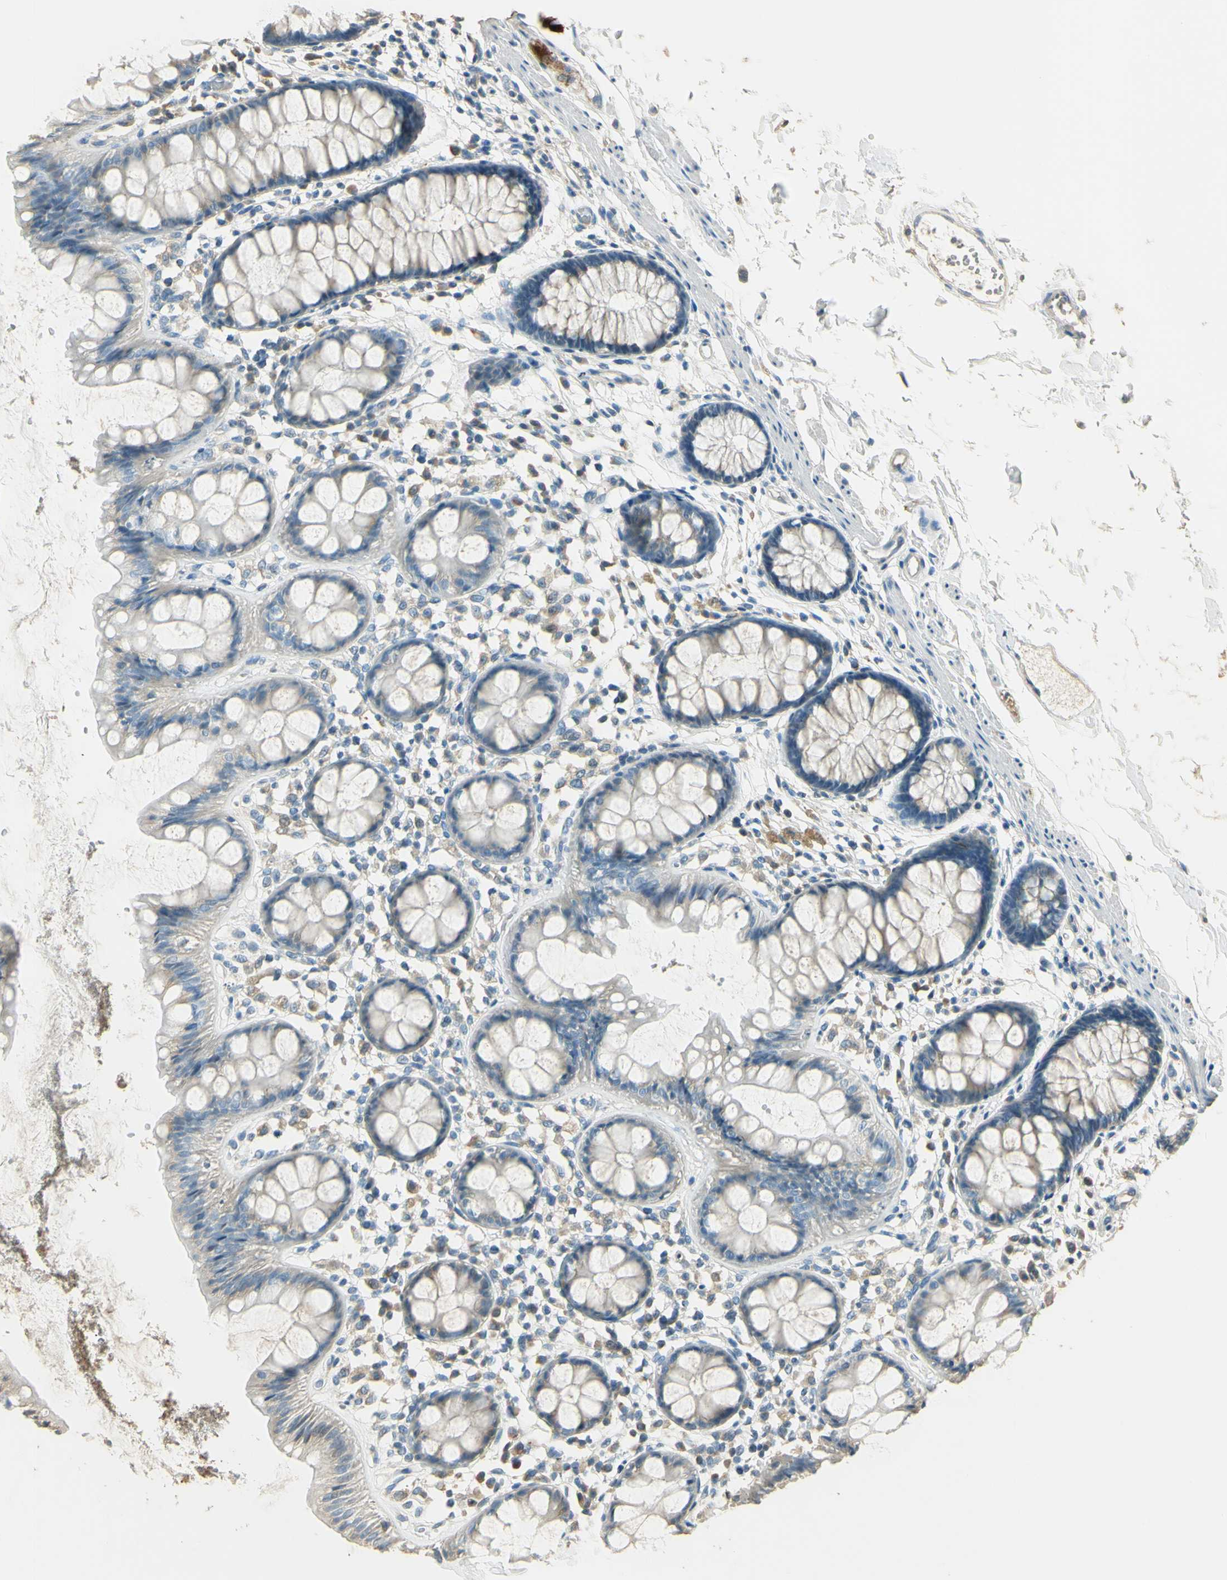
{"staining": {"intensity": "weak", "quantity": "<25%", "location": "cytoplasmic/membranous"}, "tissue": "rectum", "cell_type": "Glandular cells", "image_type": "normal", "snomed": [{"axis": "morphology", "description": "Normal tissue, NOS"}, {"axis": "topography", "description": "Rectum"}], "caption": "Photomicrograph shows no protein expression in glandular cells of unremarkable rectum.", "gene": "UXS1", "patient": {"sex": "female", "age": 66}}